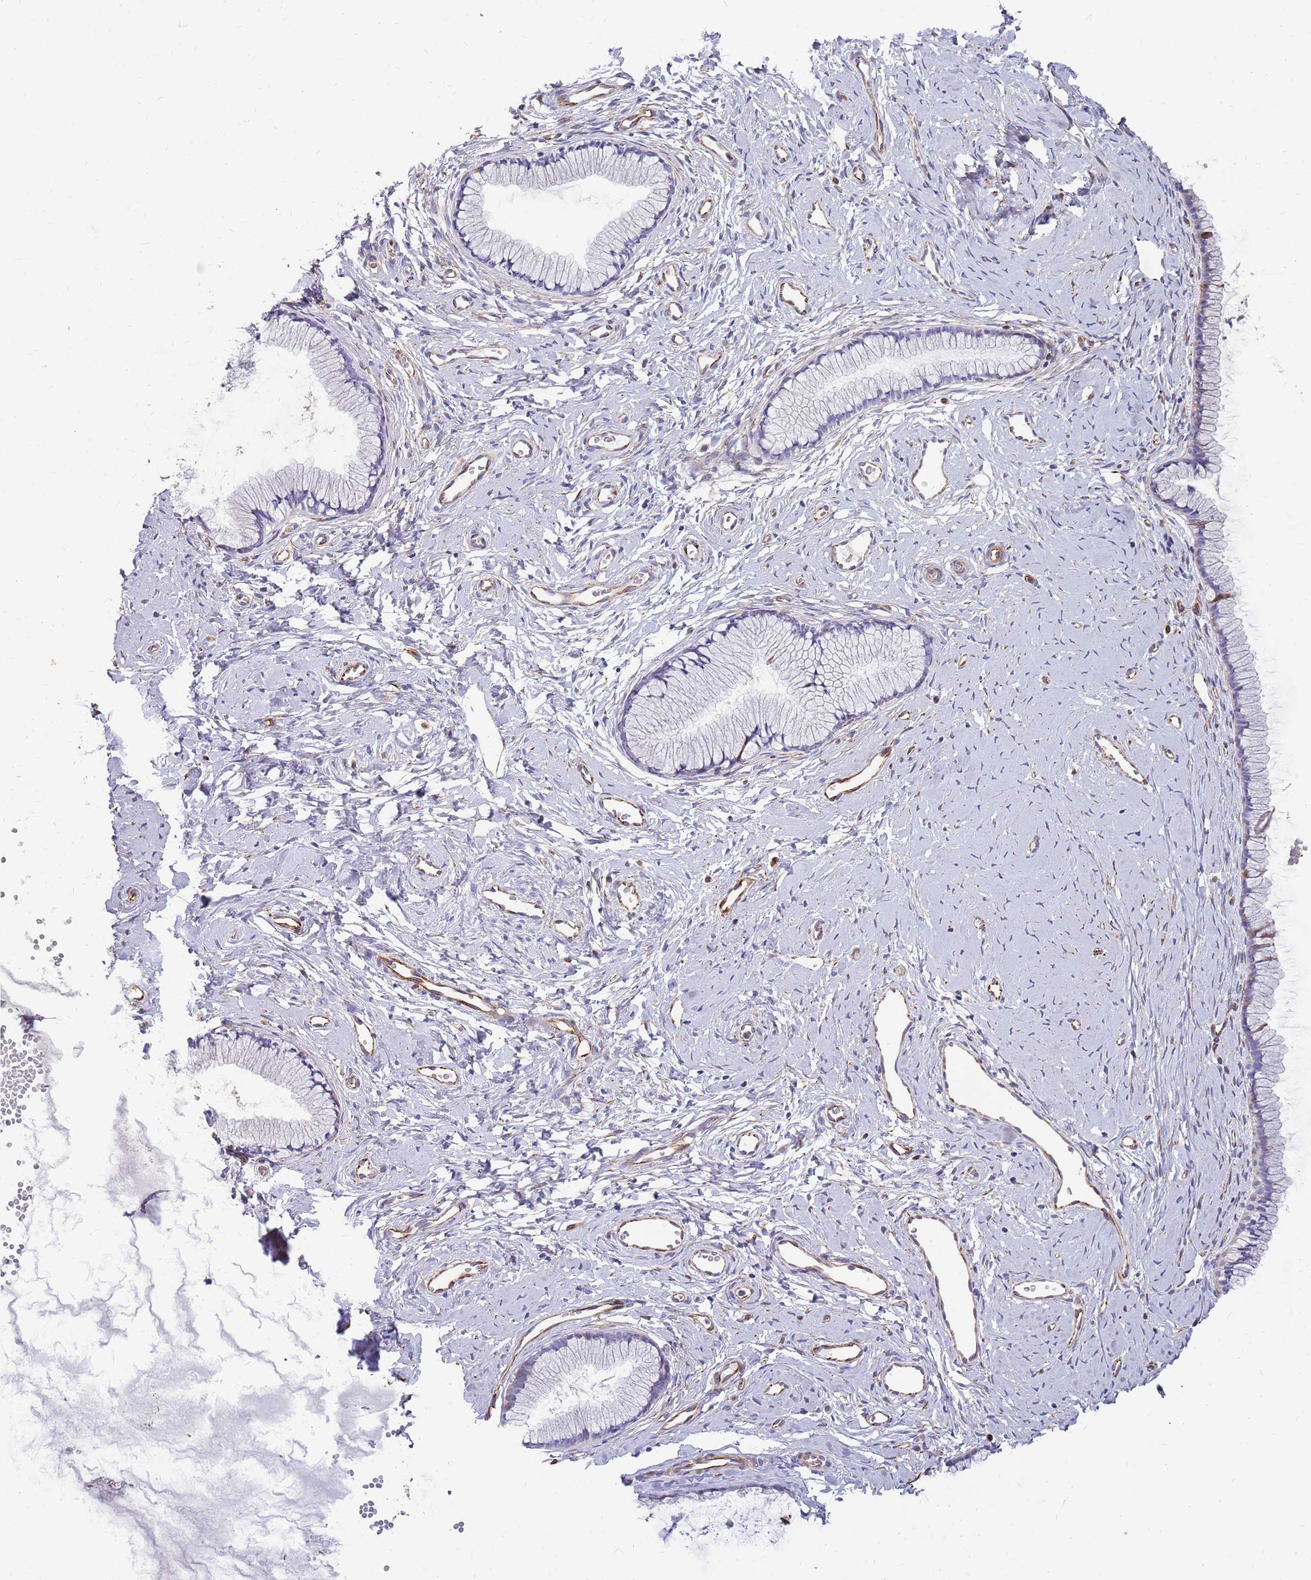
{"staining": {"intensity": "negative", "quantity": "none", "location": "none"}, "tissue": "cervix", "cell_type": "Glandular cells", "image_type": "normal", "snomed": [{"axis": "morphology", "description": "Normal tissue, NOS"}, {"axis": "topography", "description": "Cervix"}], "caption": "Protein analysis of normal cervix reveals no significant staining in glandular cells.", "gene": "ZDHHC1", "patient": {"sex": "female", "age": 40}}